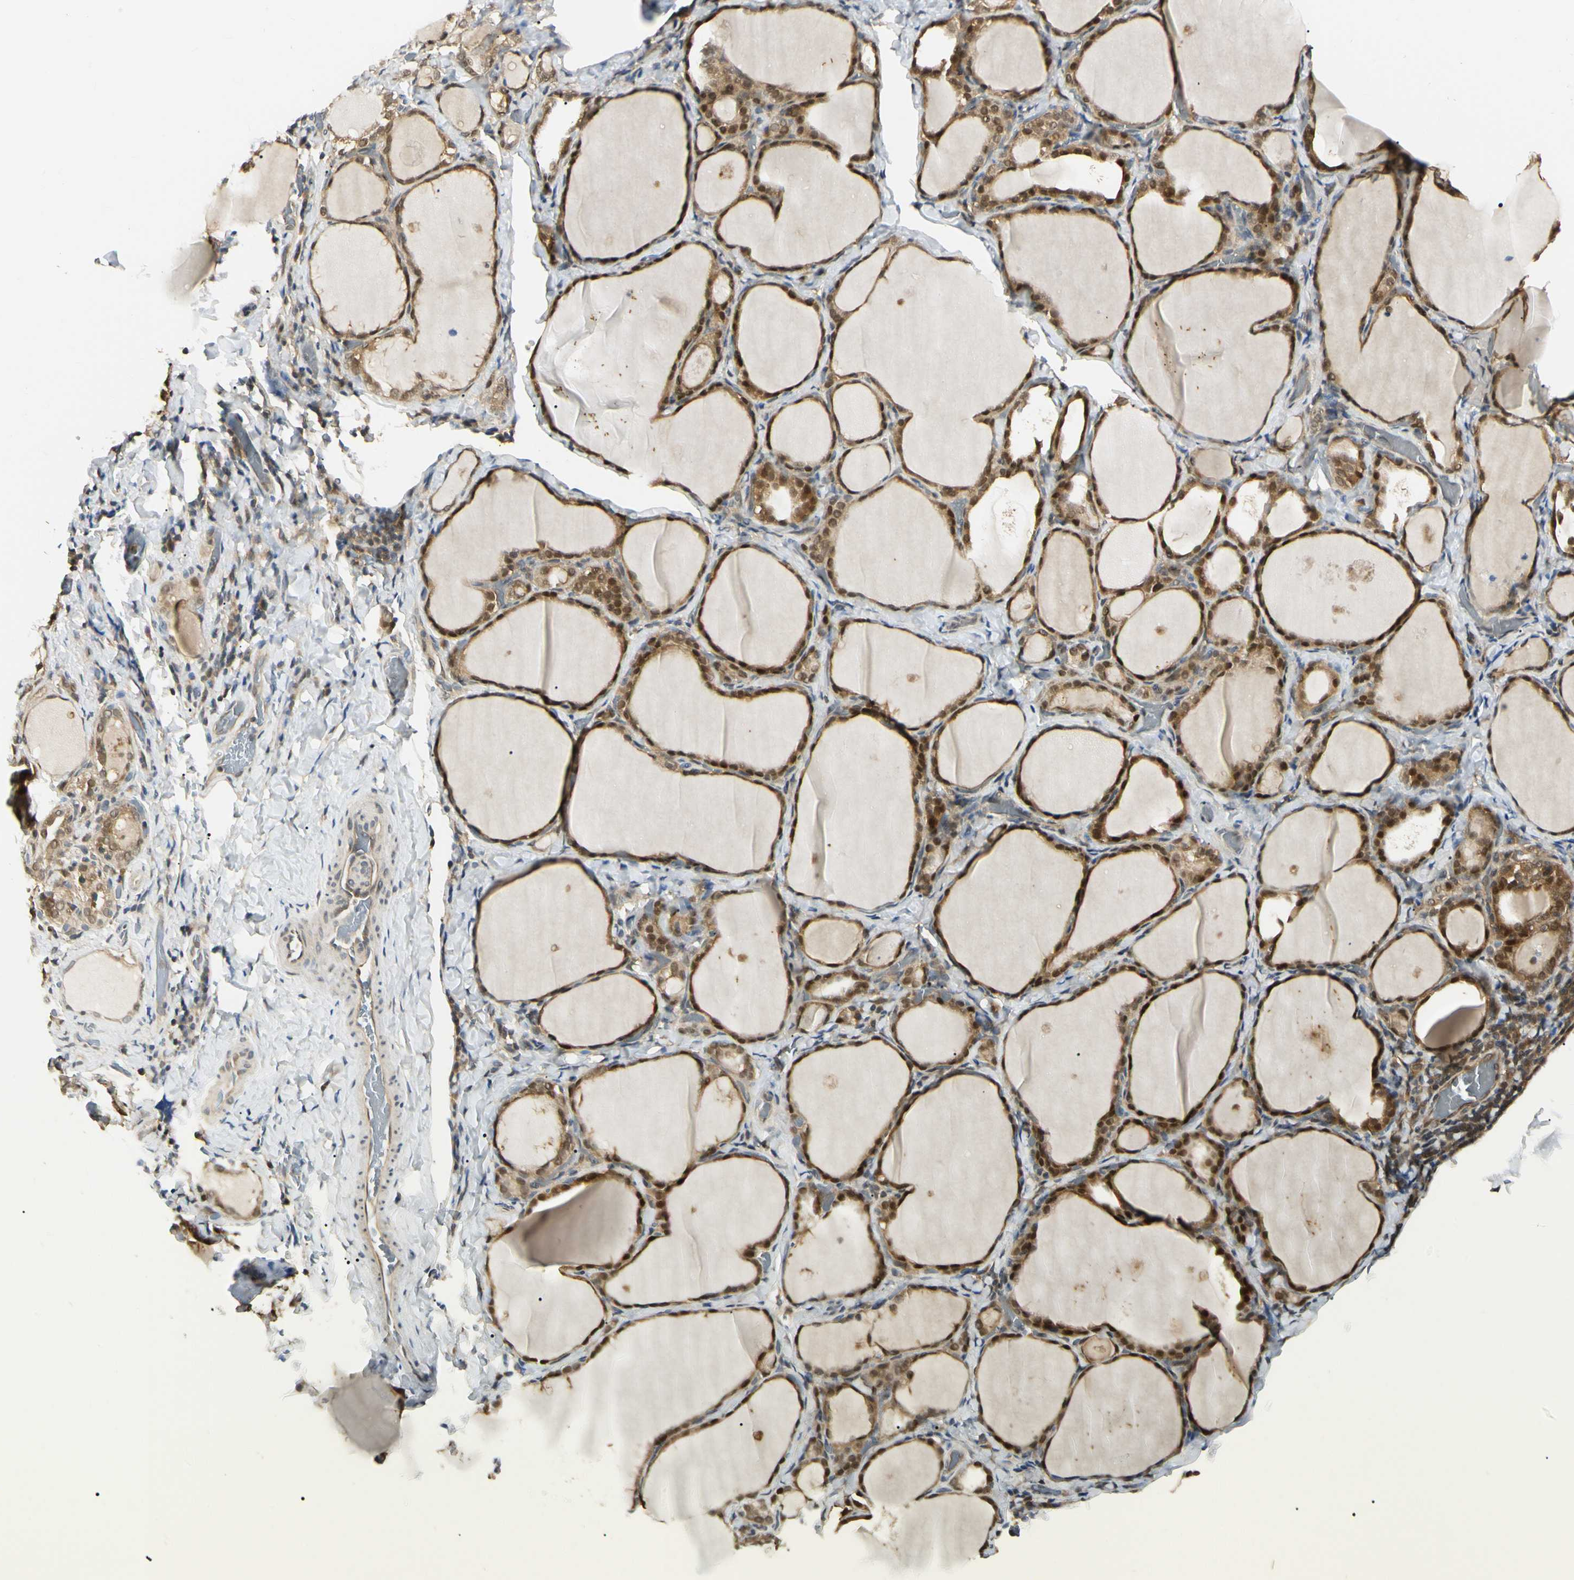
{"staining": {"intensity": "strong", "quantity": ">75%", "location": "cytoplasmic/membranous,nuclear"}, "tissue": "thyroid gland", "cell_type": "Glandular cells", "image_type": "normal", "snomed": [{"axis": "morphology", "description": "Normal tissue, NOS"}, {"axis": "morphology", "description": "Papillary adenocarcinoma, NOS"}, {"axis": "topography", "description": "Thyroid gland"}], "caption": "High-magnification brightfield microscopy of unremarkable thyroid gland stained with DAB (brown) and counterstained with hematoxylin (blue). glandular cells exhibit strong cytoplasmic/membranous,nuclear positivity is identified in about>75% of cells. (Stains: DAB in brown, nuclei in blue, Microscopy: brightfield microscopy at high magnification).", "gene": "UBE2Z", "patient": {"sex": "female", "age": 30}}